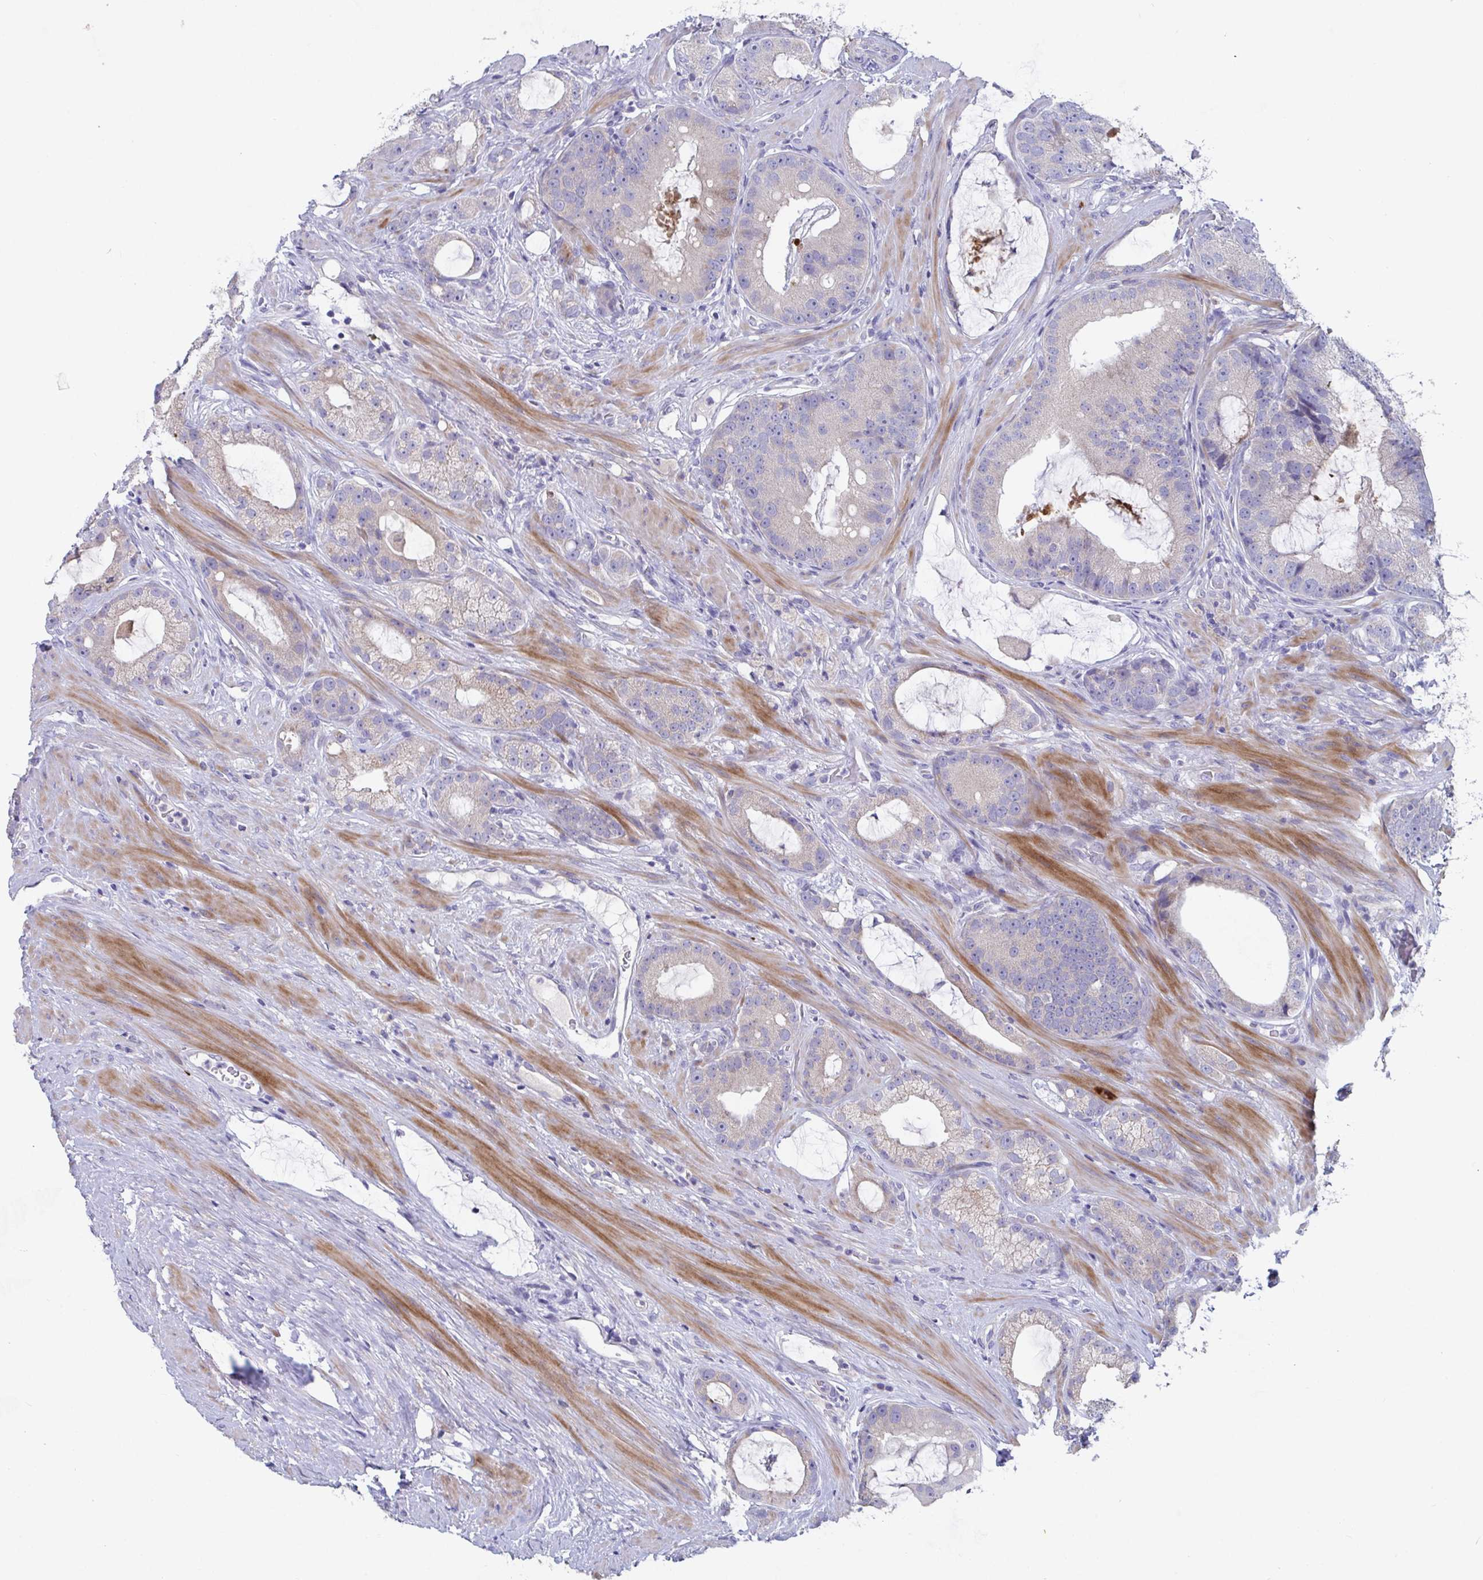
{"staining": {"intensity": "weak", "quantity": "25%-75%", "location": "cytoplasmic/membranous"}, "tissue": "prostate cancer", "cell_type": "Tumor cells", "image_type": "cancer", "snomed": [{"axis": "morphology", "description": "Adenocarcinoma, High grade"}, {"axis": "topography", "description": "Prostate"}], "caption": "A photomicrograph of adenocarcinoma (high-grade) (prostate) stained for a protein displays weak cytoplasmic/membranous brown staining in tumor cells. The protein of interest is shown in brown color, while the nuclei are stained blue.", "gene": "ZNF561", "patient": {"sex": "male", "age": 65}}